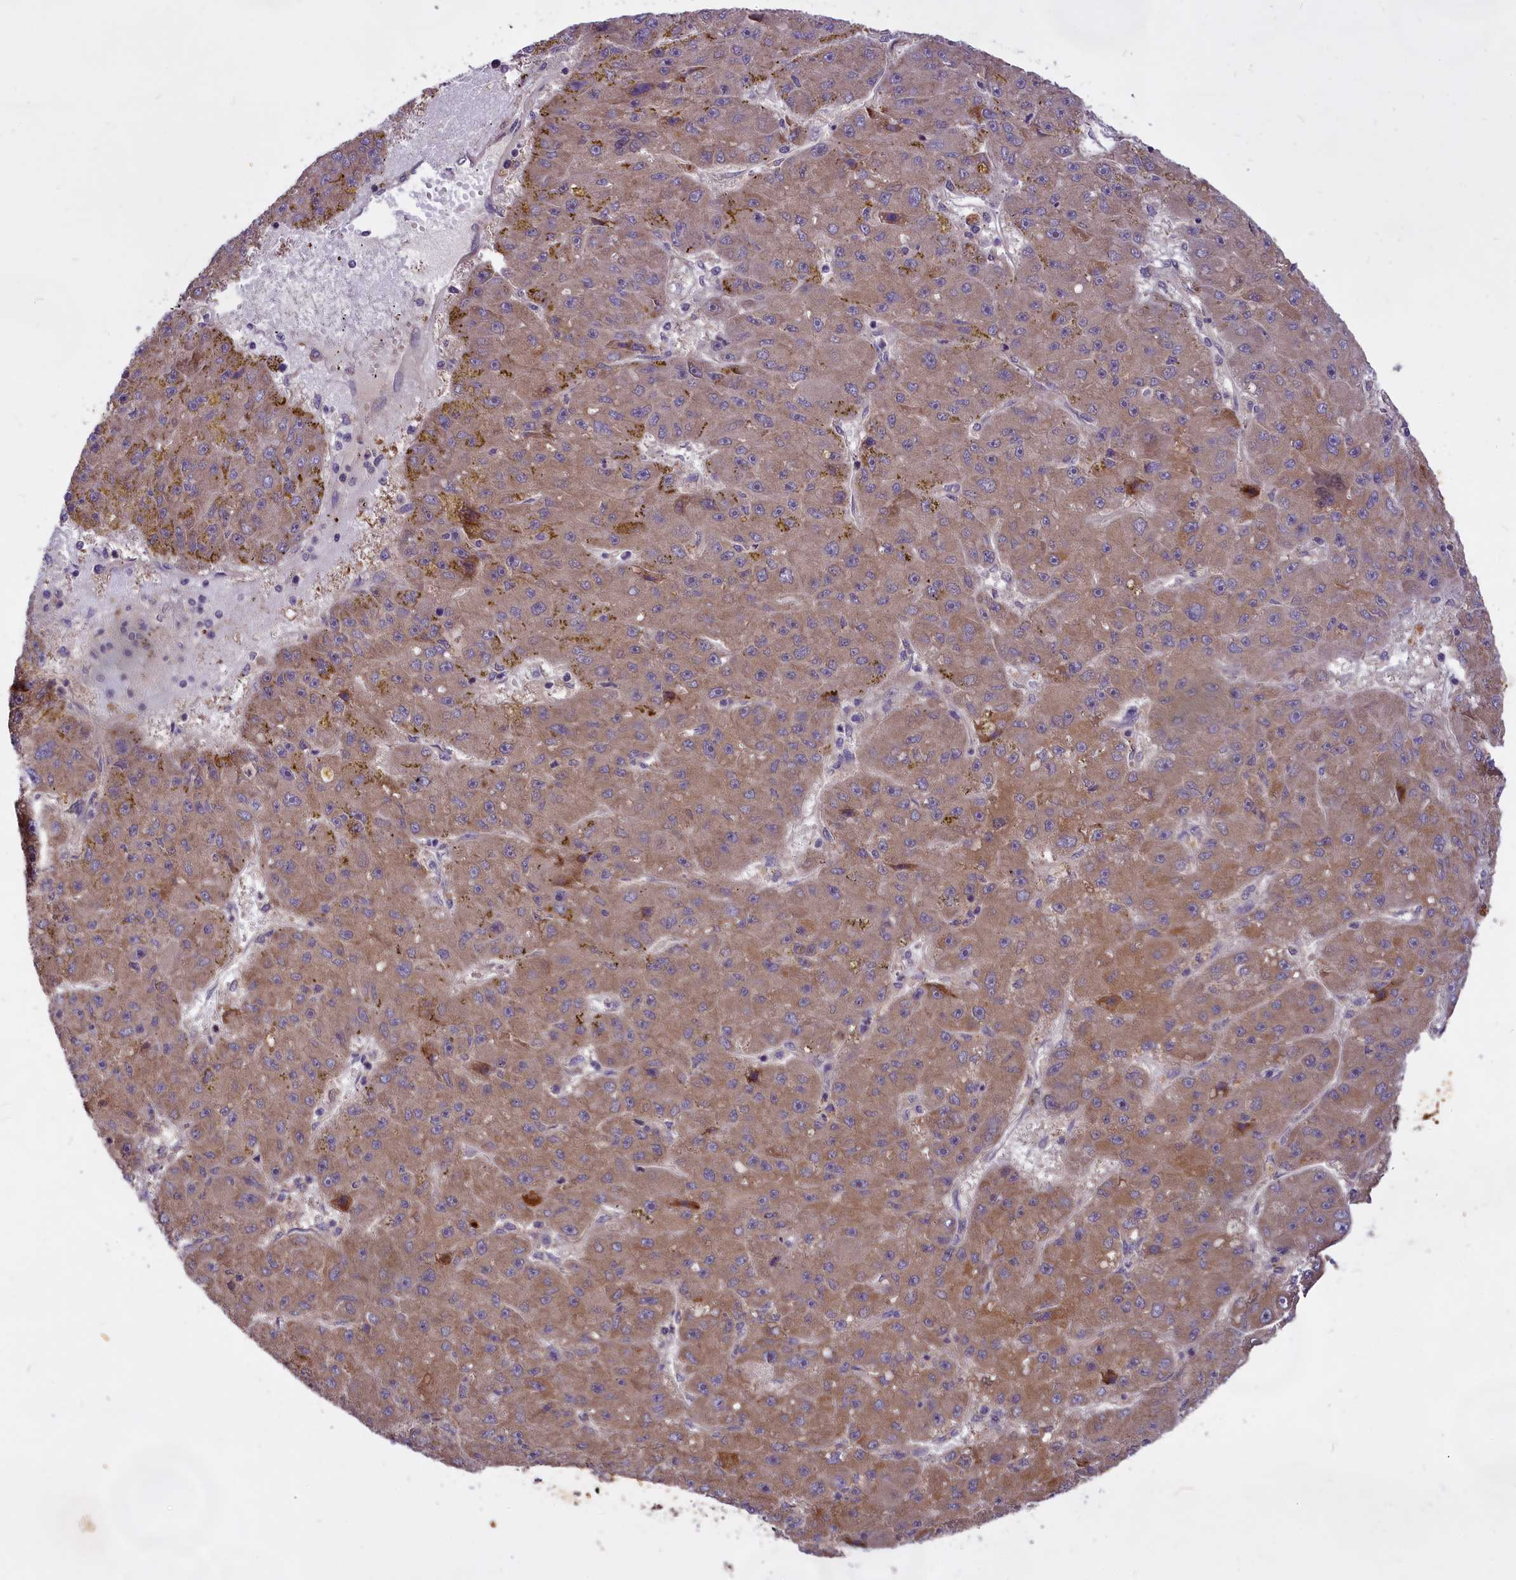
{"staining": {"intensity": "moderate", "quantity": ">75%", "location": "cytoplasmic/membranous"}, "tissue": "liver cancer", "cell_type": "Tumor cells", "image_type": "cancer", "snomed": [{"axis": "morphology", "description": "Carcinoma, Hepatocellular, NOS"}, {"axis": "topography", "description": "Liver"}], "caption": "Moderate cytoplasmic/membranous protein positivity is appreciated in approximately >75% of tumor cells in liver cancer.", "gene": "MEMO1", "patient": {"sex": "male", "age": 67}}